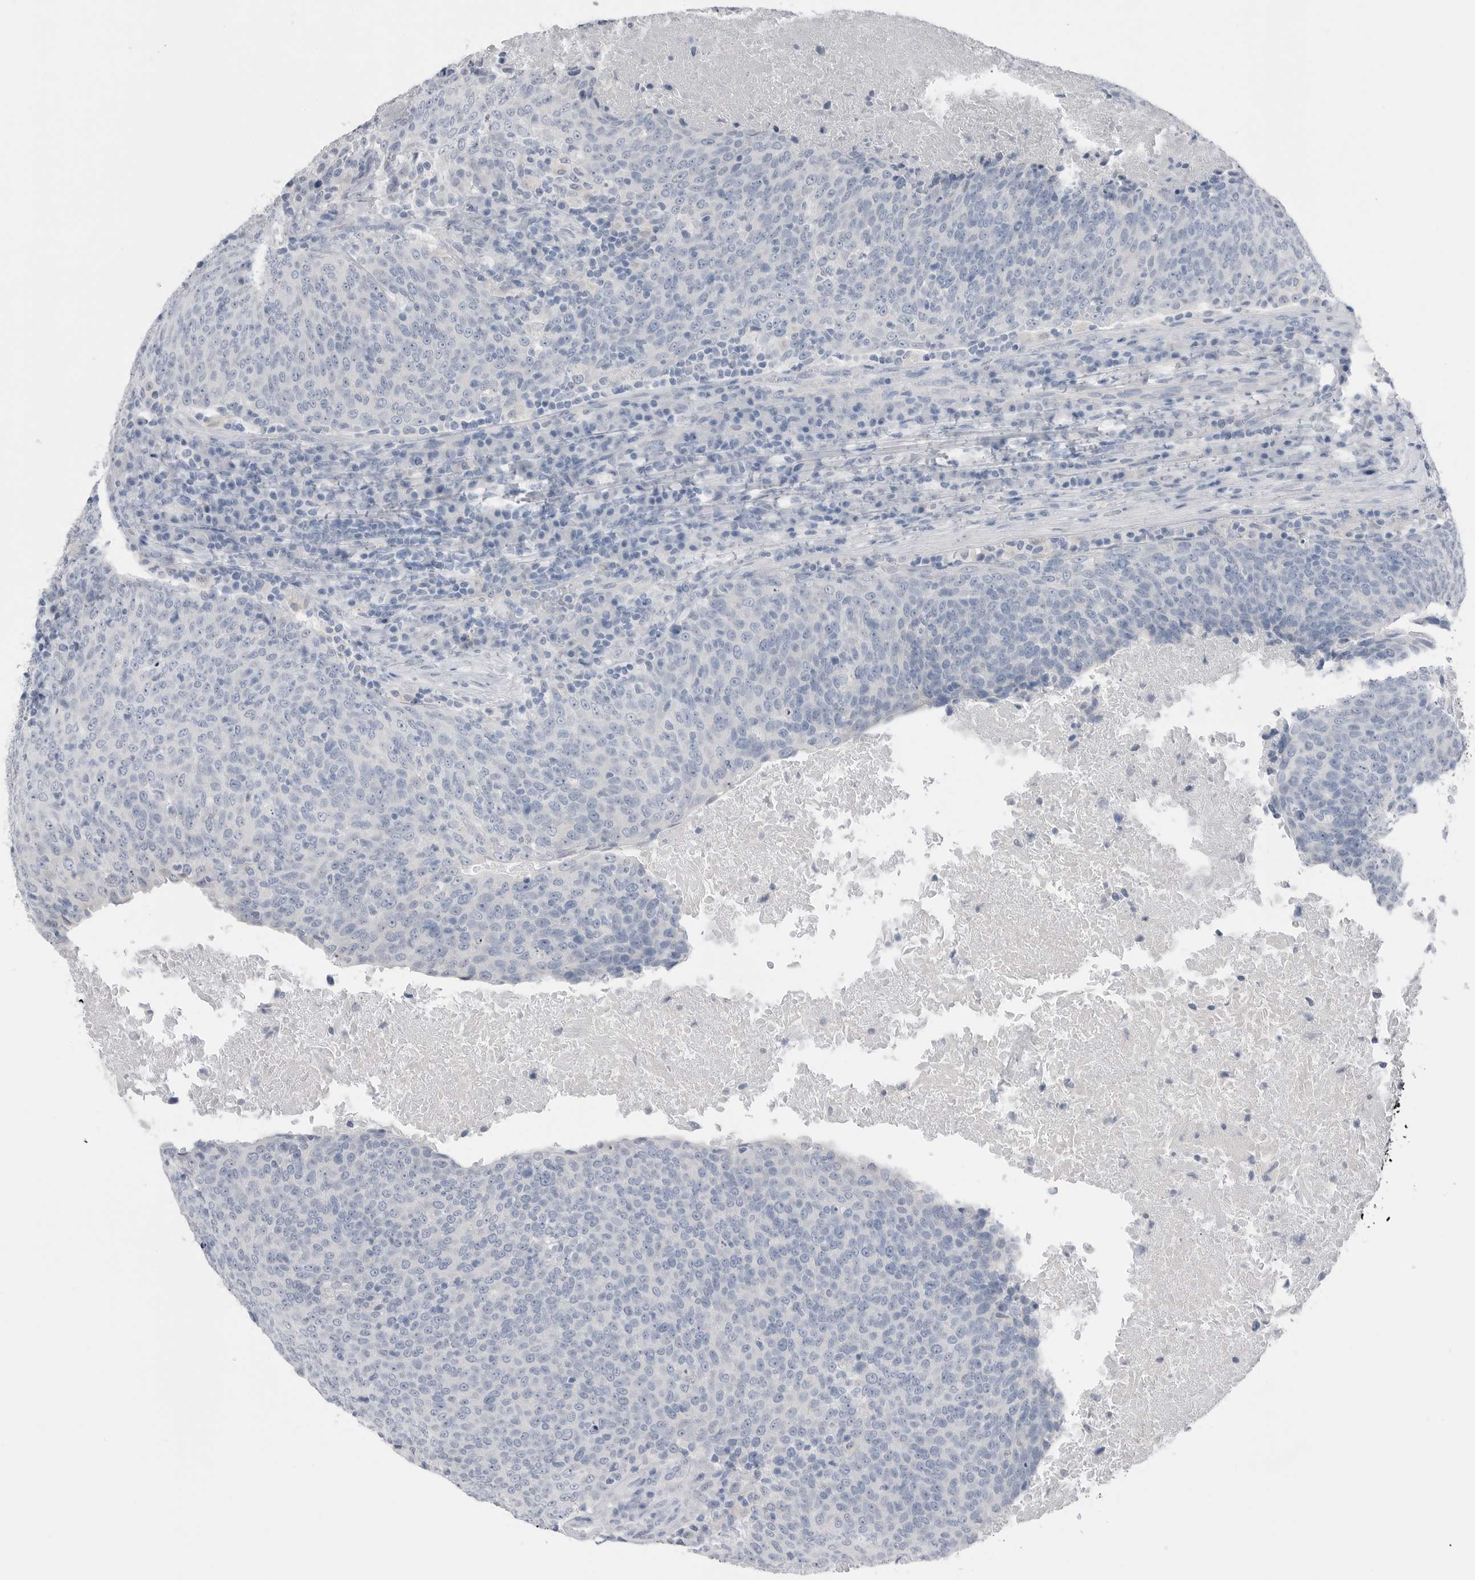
{"staining": {"intensity": "negative", "quantity": "none", "location": "none"}, "tissue": "head and neck cancer", "cell_type": "Tumor cells", "image_type": "cancer", "snomed": [{"axis": "morphology", "description": "Squamous cell carcinoma, NOS"}, {"axis": "morphology", "description": "Squamous cell carcinoma, metastatic, NOS"}, {"axis": "topography", "description": "Lymph node"}, {"axis": "topography", "description": "Head-Neck"}], "caption": "Histopathology image shows no significant protein positivity in tumor cells of squamous cell carcinoma (head and neck).", "gene": "ABHD12", "patient": {"sex": "male", "age": 62}}